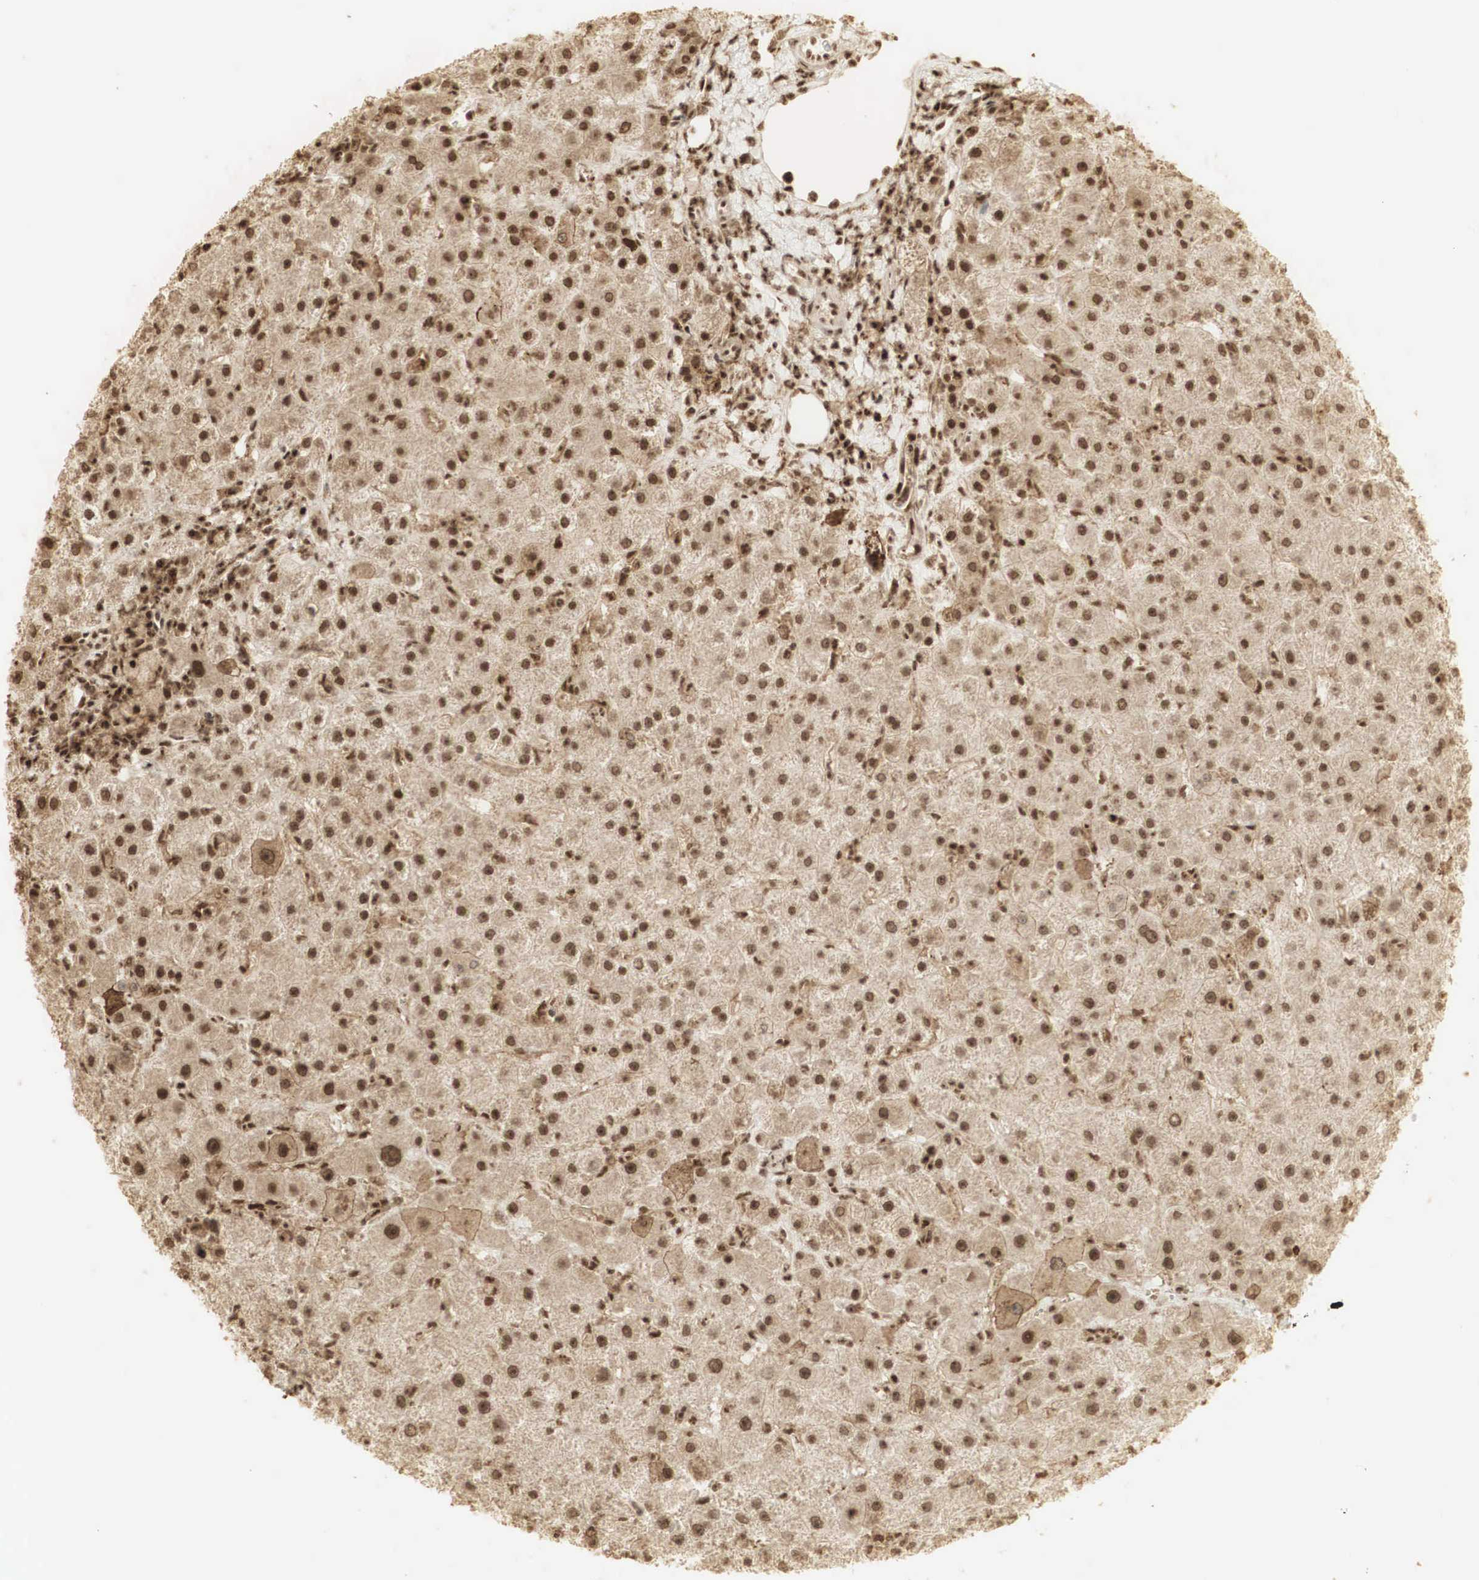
{"staining": {"intensity": "moderate", "quantity": "25%-75%", "location": "cytoplasmic/membranous,nuclear"}, "tissue": "liver", "cell_type": "Cholangiocytes", "image_type": "normal", "snomed": [{"axis": "morphology", "description": "Normal tissue, NOS"}, {"axis": "topography", "description": "Liver"}], "caption": "Immunohistochemistry image of unremarkable liver: liver stained using IHC displays medium levels of moderate protein expression localized specifically in the cytoplasmic/membranous,nuclear of cholangiocytes, appearing as a cytoplasmic/membranous,nuclear brown color.", "gene": "RNF113A", "patient": {"sex": "female", "age": 79}}